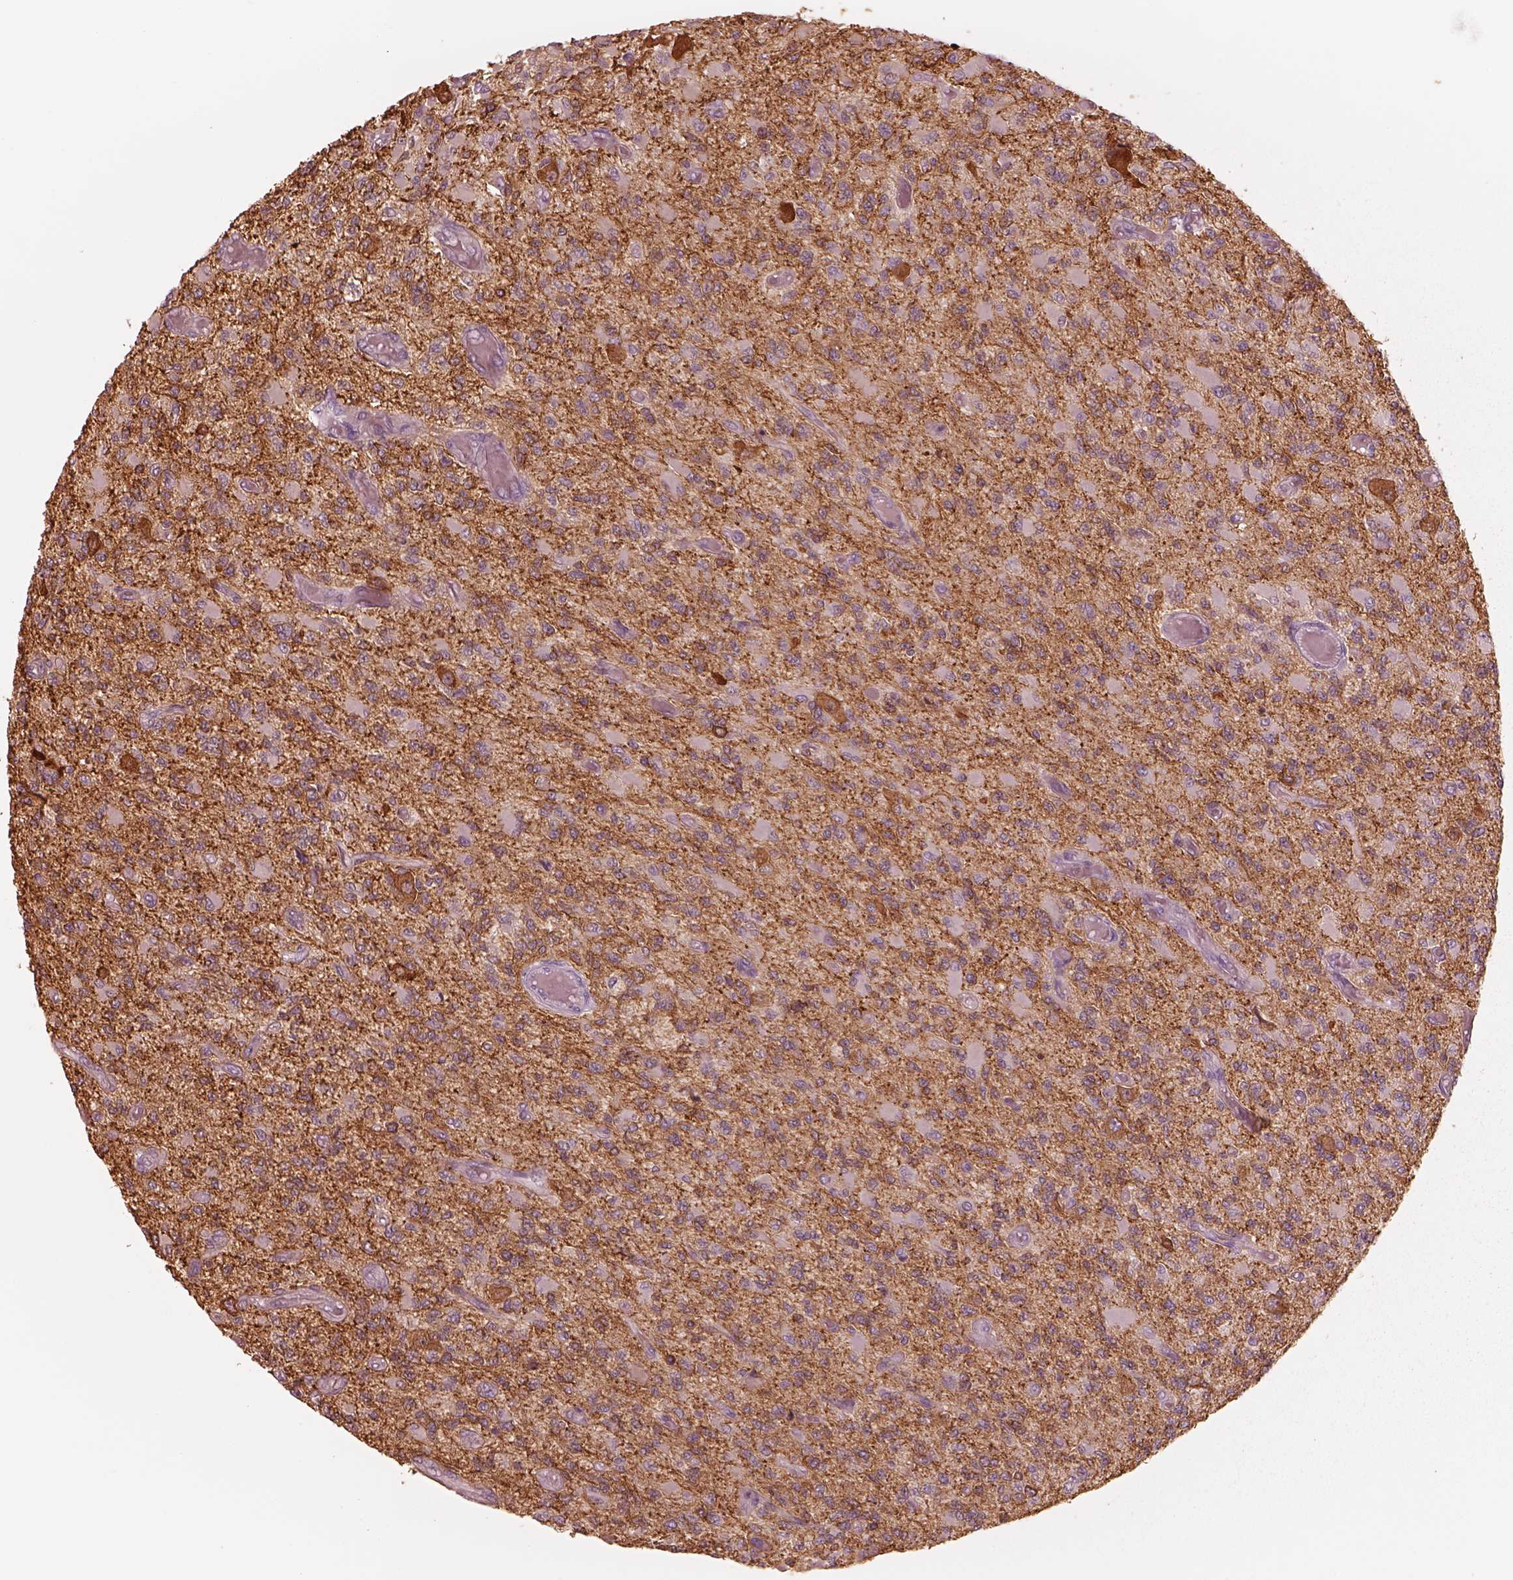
{"staining": {"intensity": "negative", "quantity": "none", "location": "none"}, "tissue": "glioma", "cell_type": "Tumor cells", "image_type": "cancer", "snomed": [{"axis": "morphology", "description": "Glioma, malignant, High grade"}, {"axis": "topography", "description": "Brain"}], "caption": "Immunohistochemistry histopathology image of human glioma stained for a protein (brown), which displays no positivity in tumor cells.", "gene": "GPRIN1", "patient": {"sex": "female", "age": 63}}